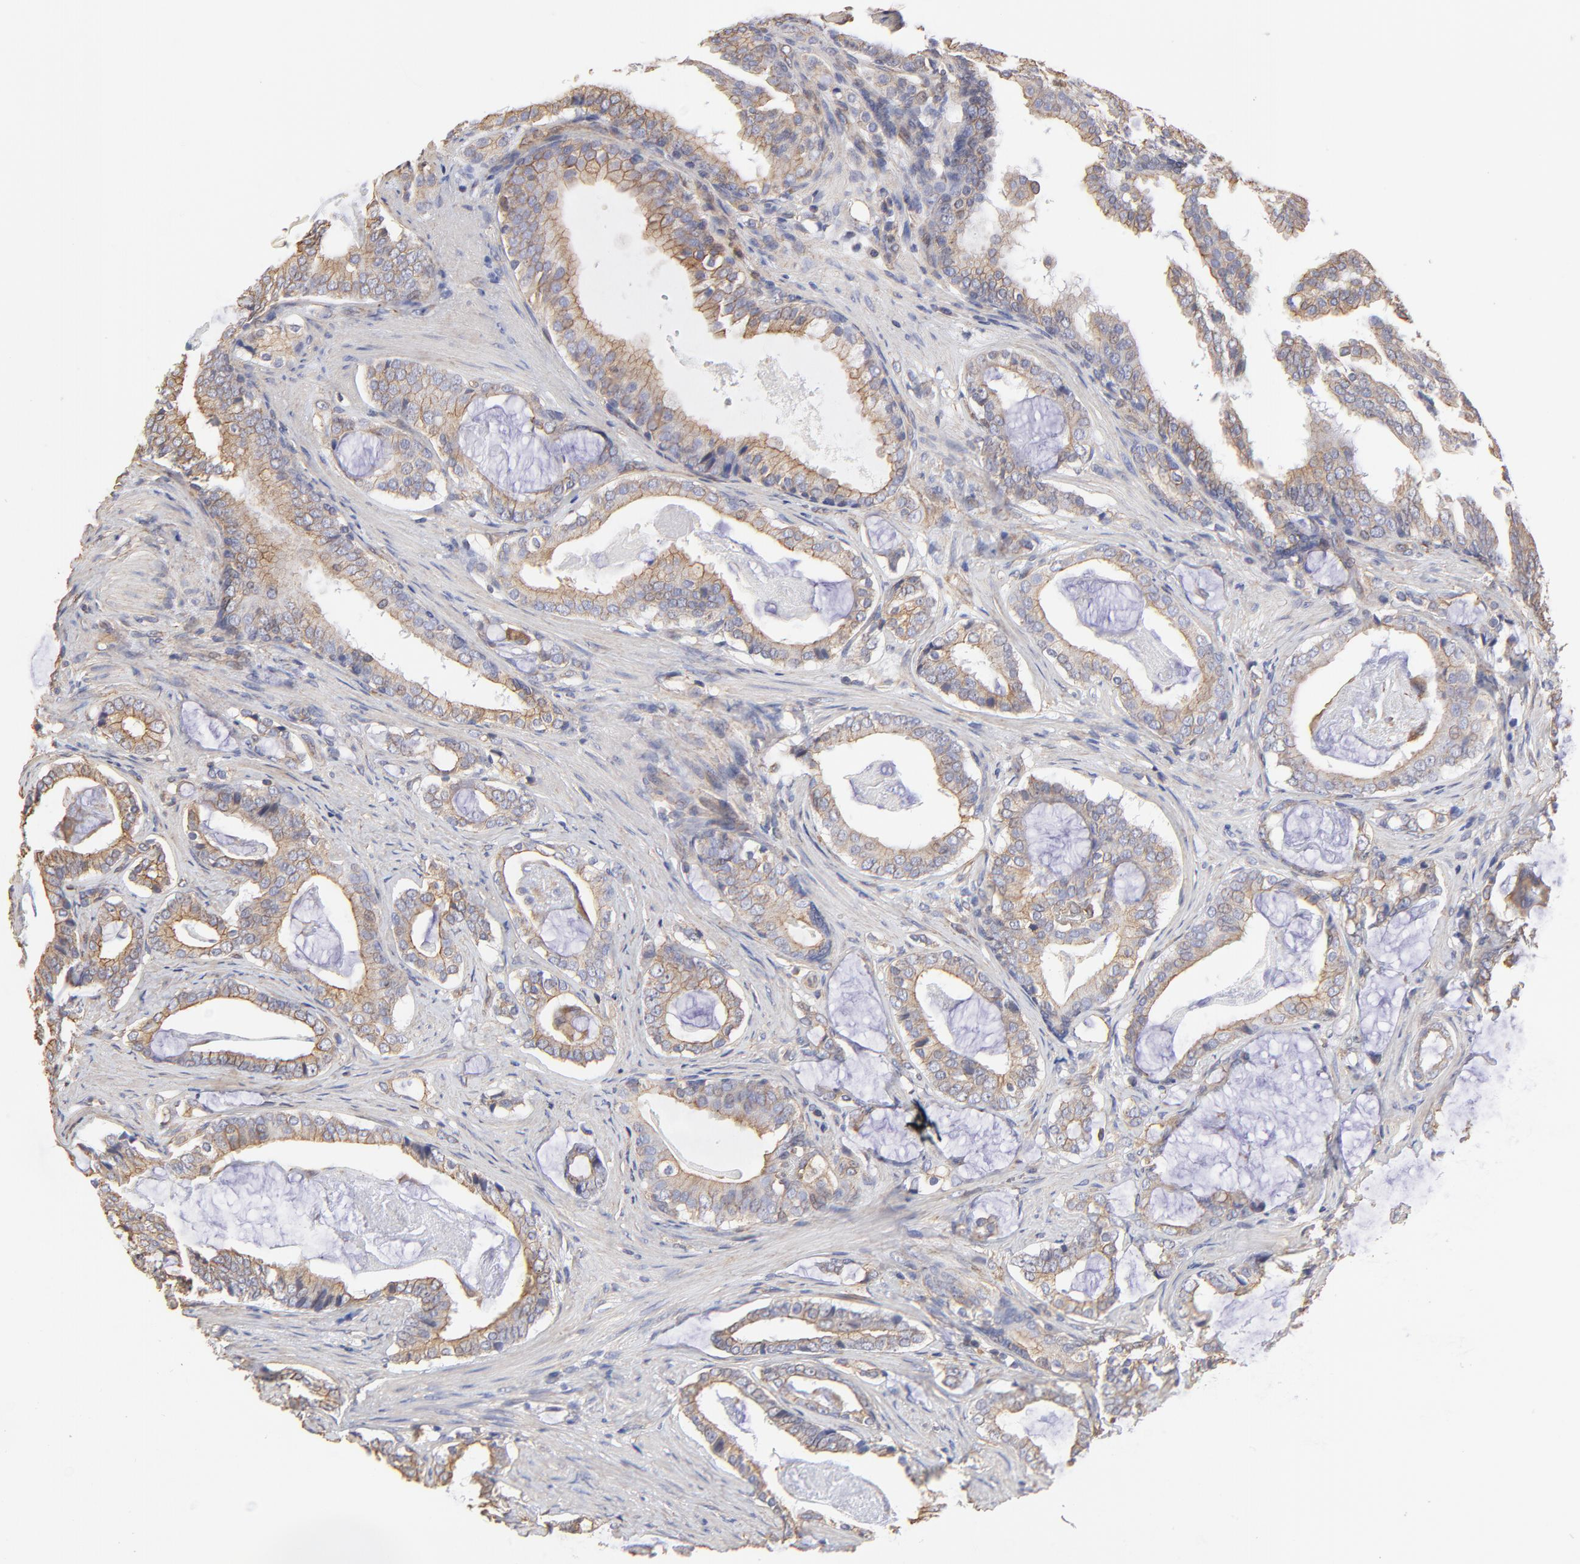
{"staining": {"intensity": "weak", "quantity": ">75%", "location": "cytoplasmic/membranous"}, "tissue": "prostate cancer", "cell_type": "Tumor cells", "image_type": "cancer", "snomed": [{"axis": "morphology", "description": "Adenocarcinoma, Low grade"}, {"axis": "topography", "description": "Prostate"}], "caption": "Low-grade adenocarcinoma (prostate) stained with a protein marker exhibits weak staining in tumor cells.", "gene": "LRCH2", "patient": {"sex": "male", "age": 59}}